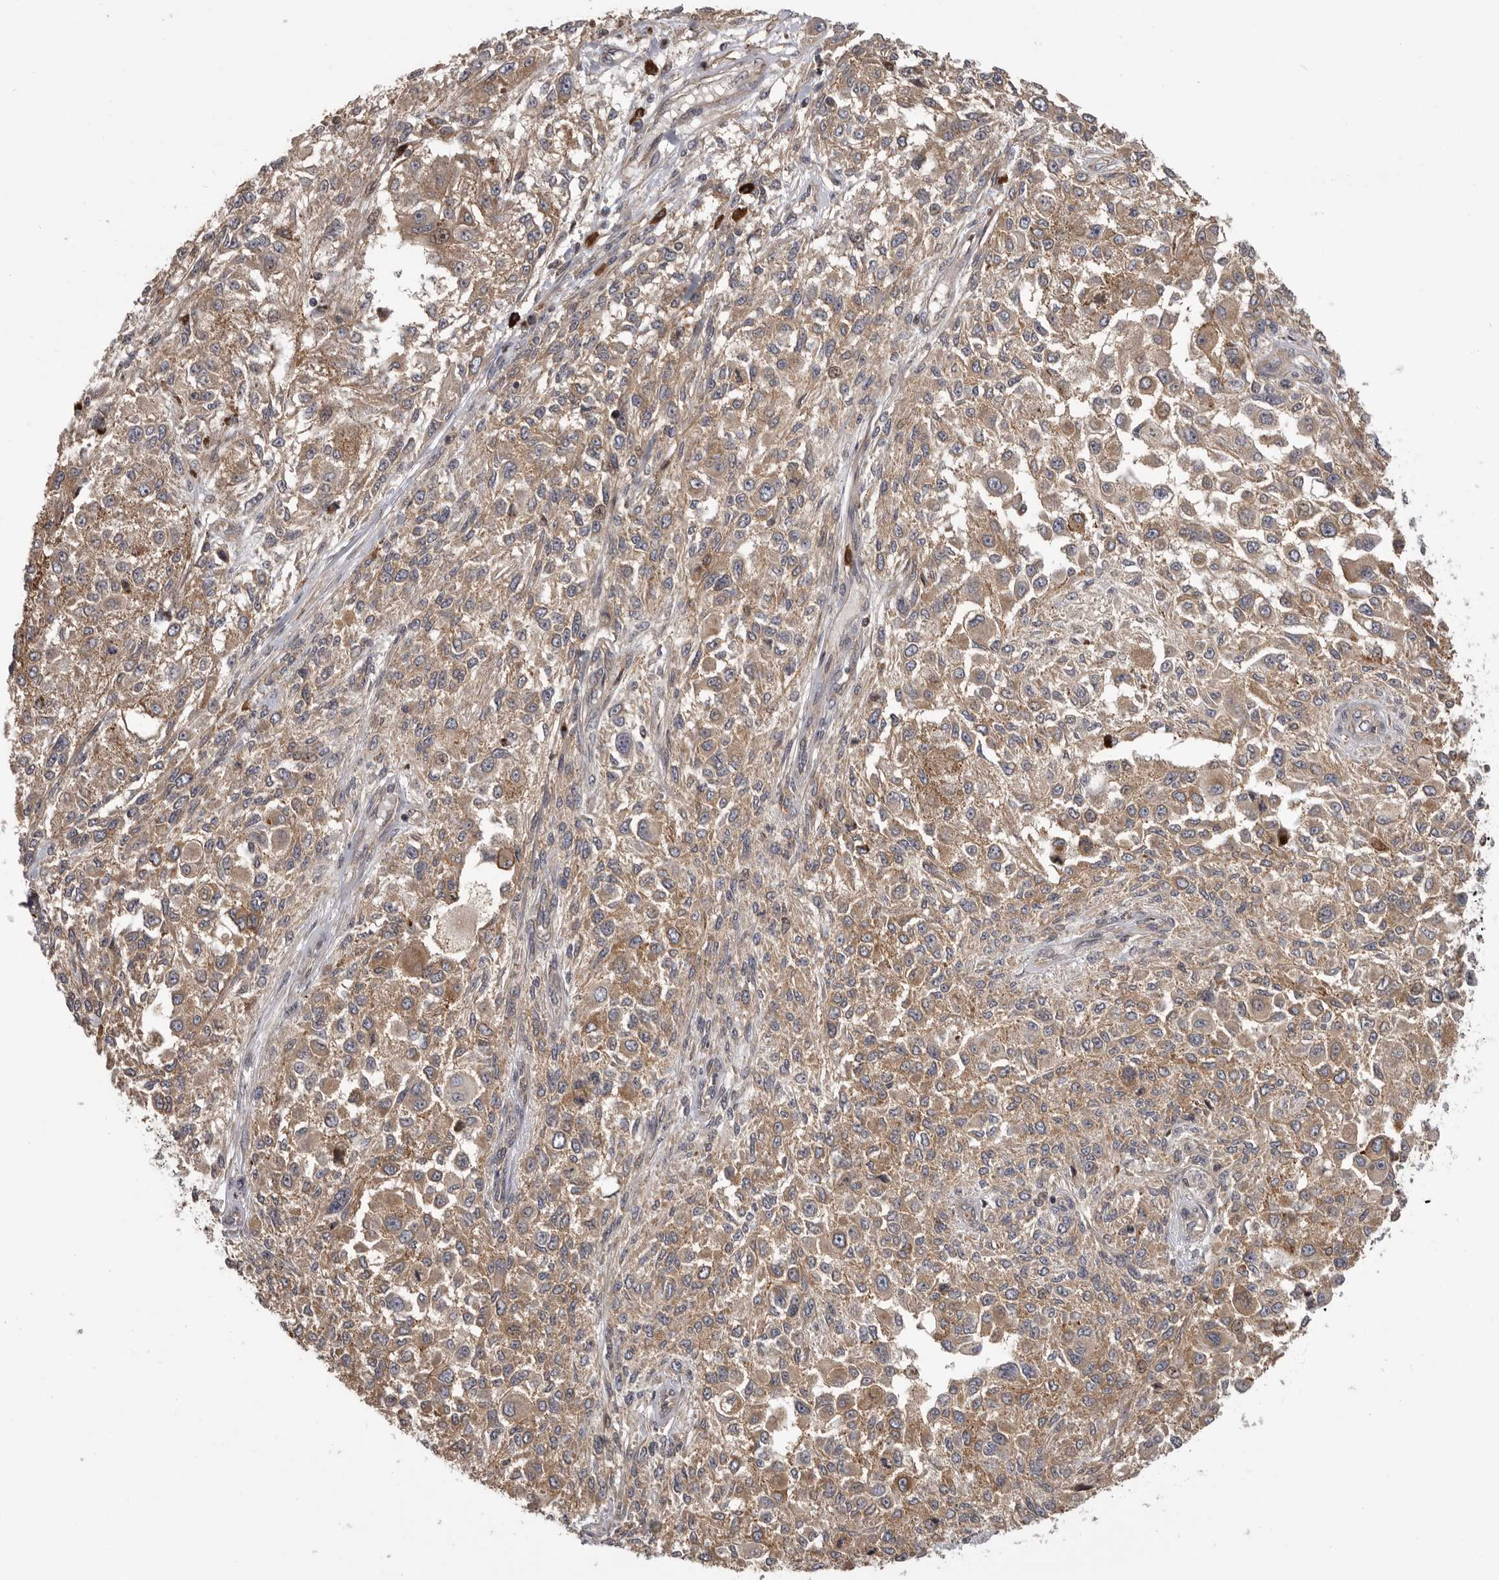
{"staining": {"intensity": "moderate", "quantity": ">75%", "location": "cytoplasmic/membranous"}, "tissue": "melanoma", "cell_type": "Tumor cells", "image_type": "cancer", "snomed": [{"axis": "morphology", "description": "Necrosis, NOS"}, {"axis": "morphology", "description": "Malignant melanoma, NOS"}, {"axis": "topography", "description": "Skin"}], "caption": "A medium amount of moderate cytoplasmic/membranous staining is present in approximately >75% of tumor cells in melanoma tissue.", "gene": "OXR1", "patient": {"sex": "female", "age": 87}}